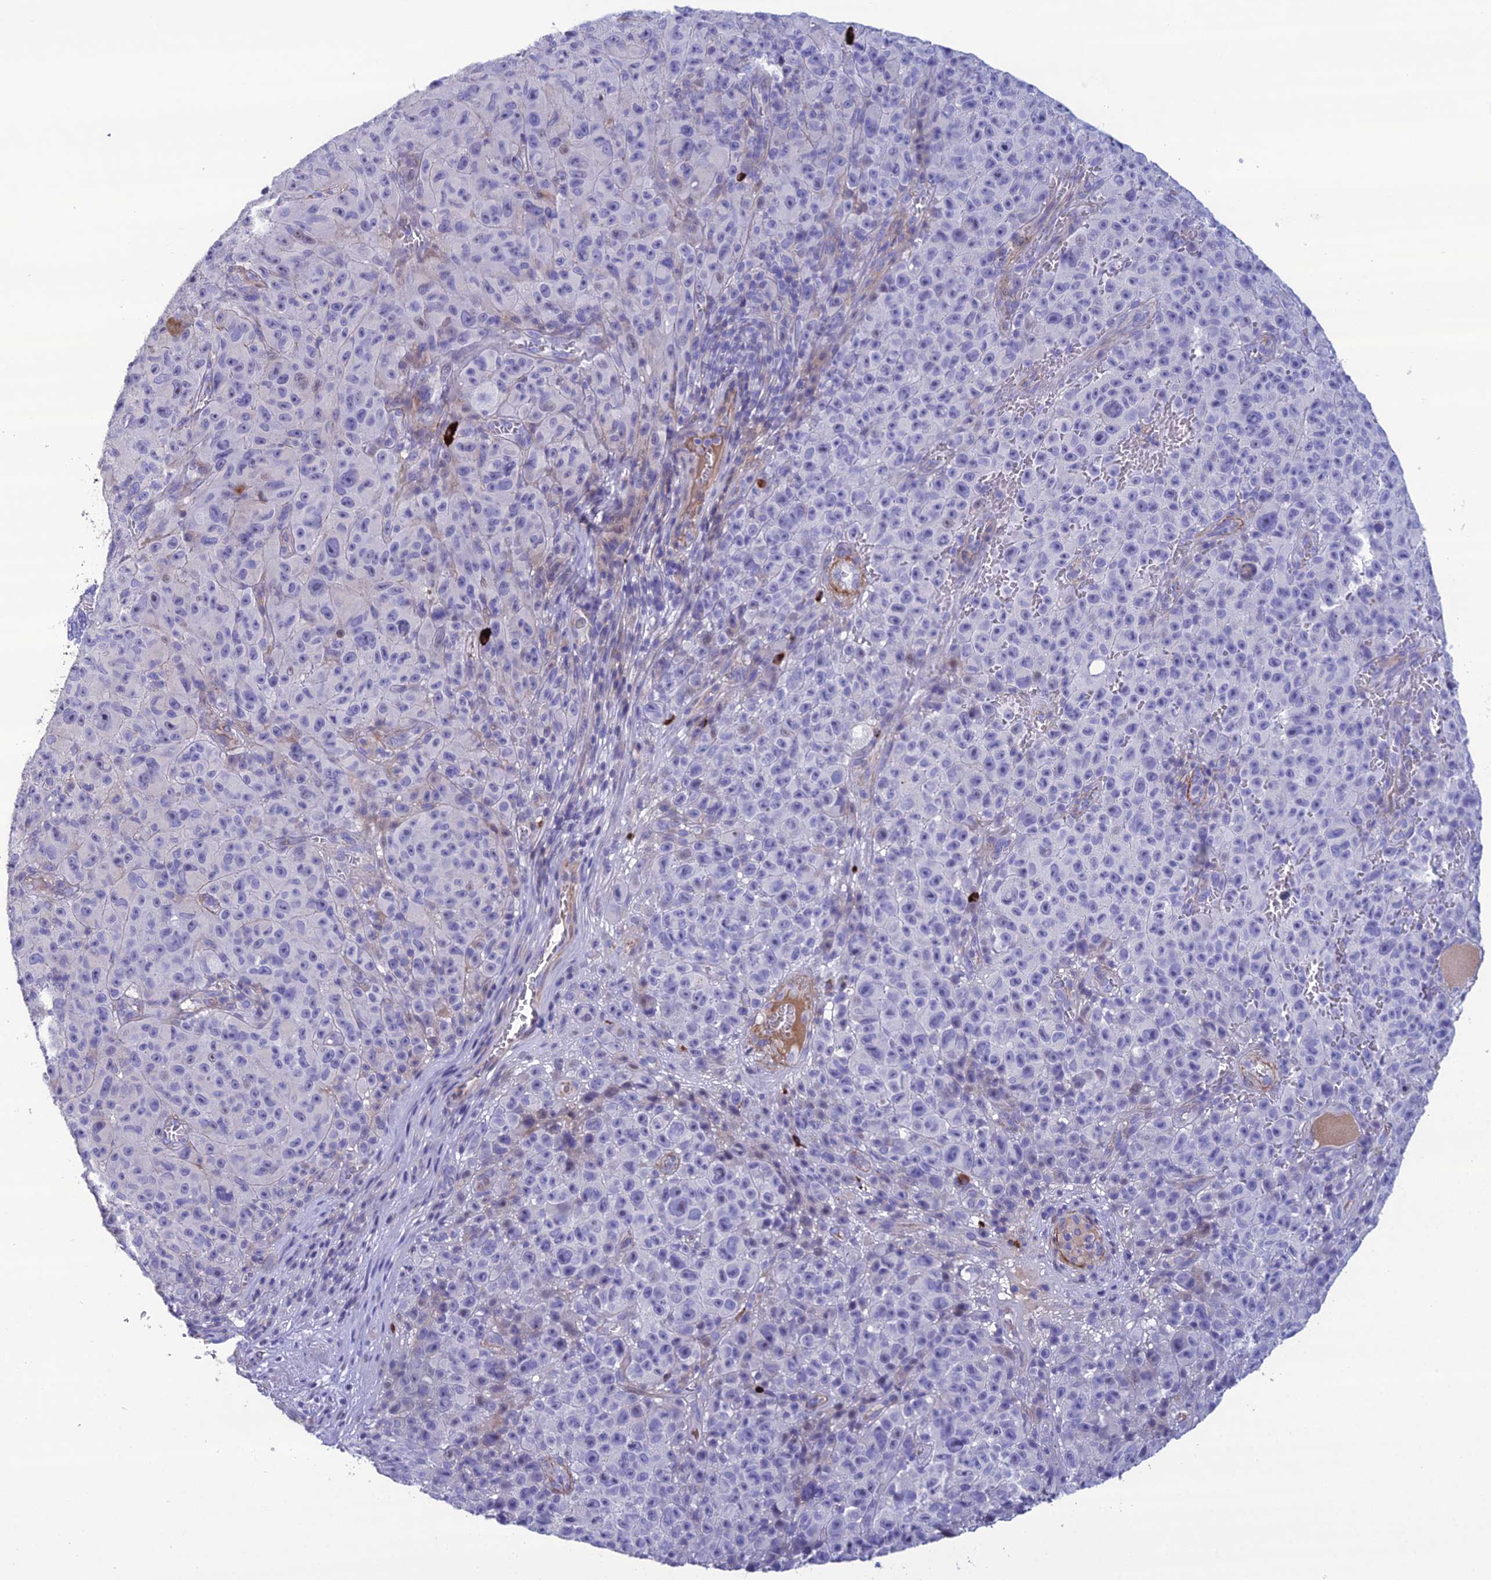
{"staining": {"intensity": "negative", "quantity": "none", "location": "none"}, "tissue": "melanoma", "cell_type": "Tumor cells", "image_type": "cancer", "snomed": [{"axis": "morphology", "description": "Malignant melanoma, NOS"}, {"axis": "topography", "description": "Skin"}], "caption": "DAB immunohistochemical staining of human melanoma exhibits no significant positivity in tumor cells.", "gene": "OR56B1", "patient": {"sex": "female", "age": 82}}